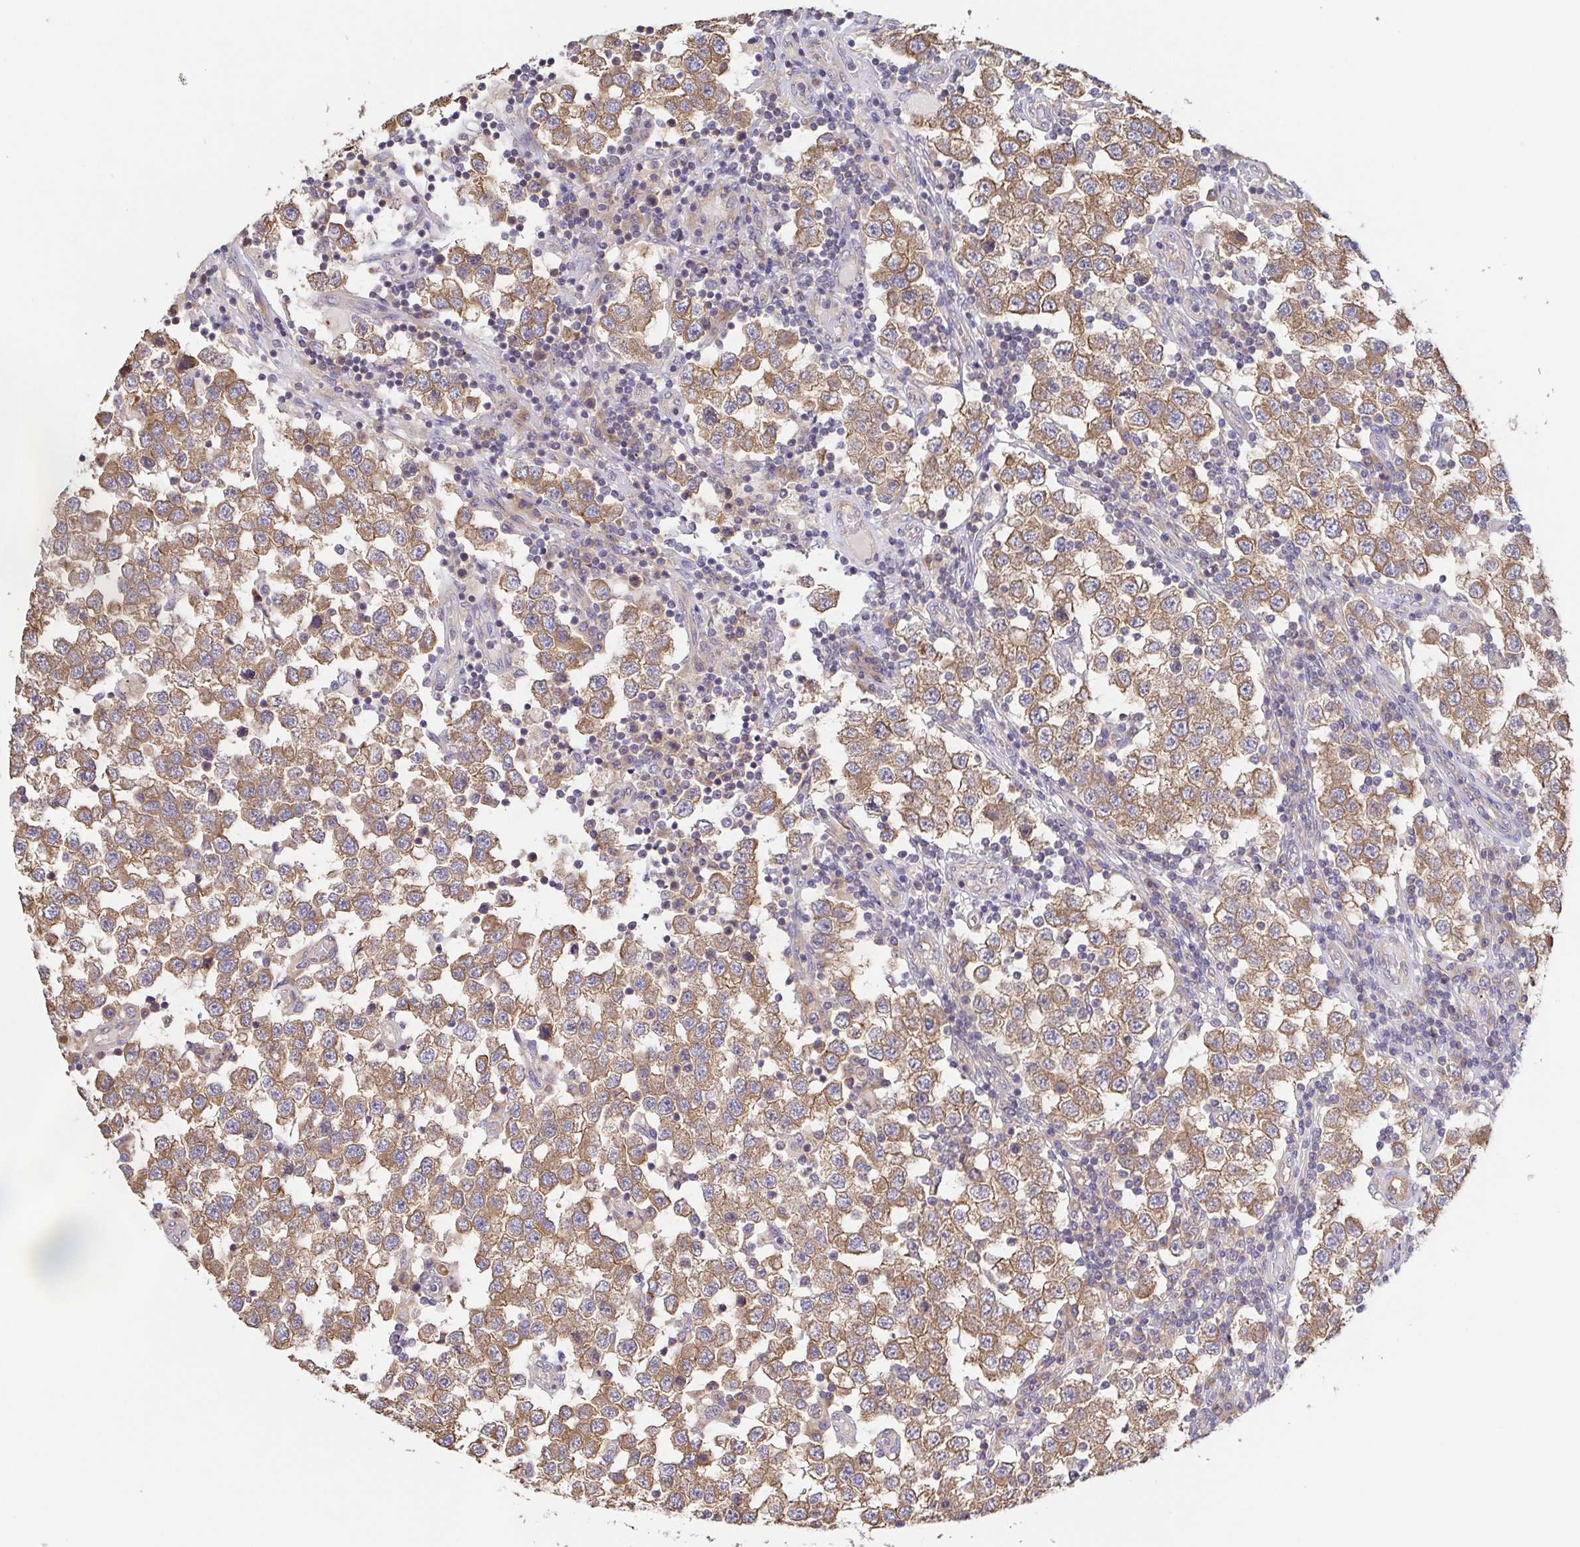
{"staining": {"intensity": "moderate", "quantity": ">75%", "location": "cytoplasmic/membranous"}, "tissue": "testis cancer", "cell_type": "Tumor cells", "image_type": "cancer", "snomed": [{"axis": "morphology", "description": "Seminoma, NOS"}, {"axis": "topography", "description": "Testis"}], "caption": "This micrograph displays IHC staining of human testis cancer (seminoma), with medium moderate cytoplasmic/membranous positivity in approximately >75% of tumor cells.", "gene": "EIF3D", "patient": {"sex": "male", "age": 34}}